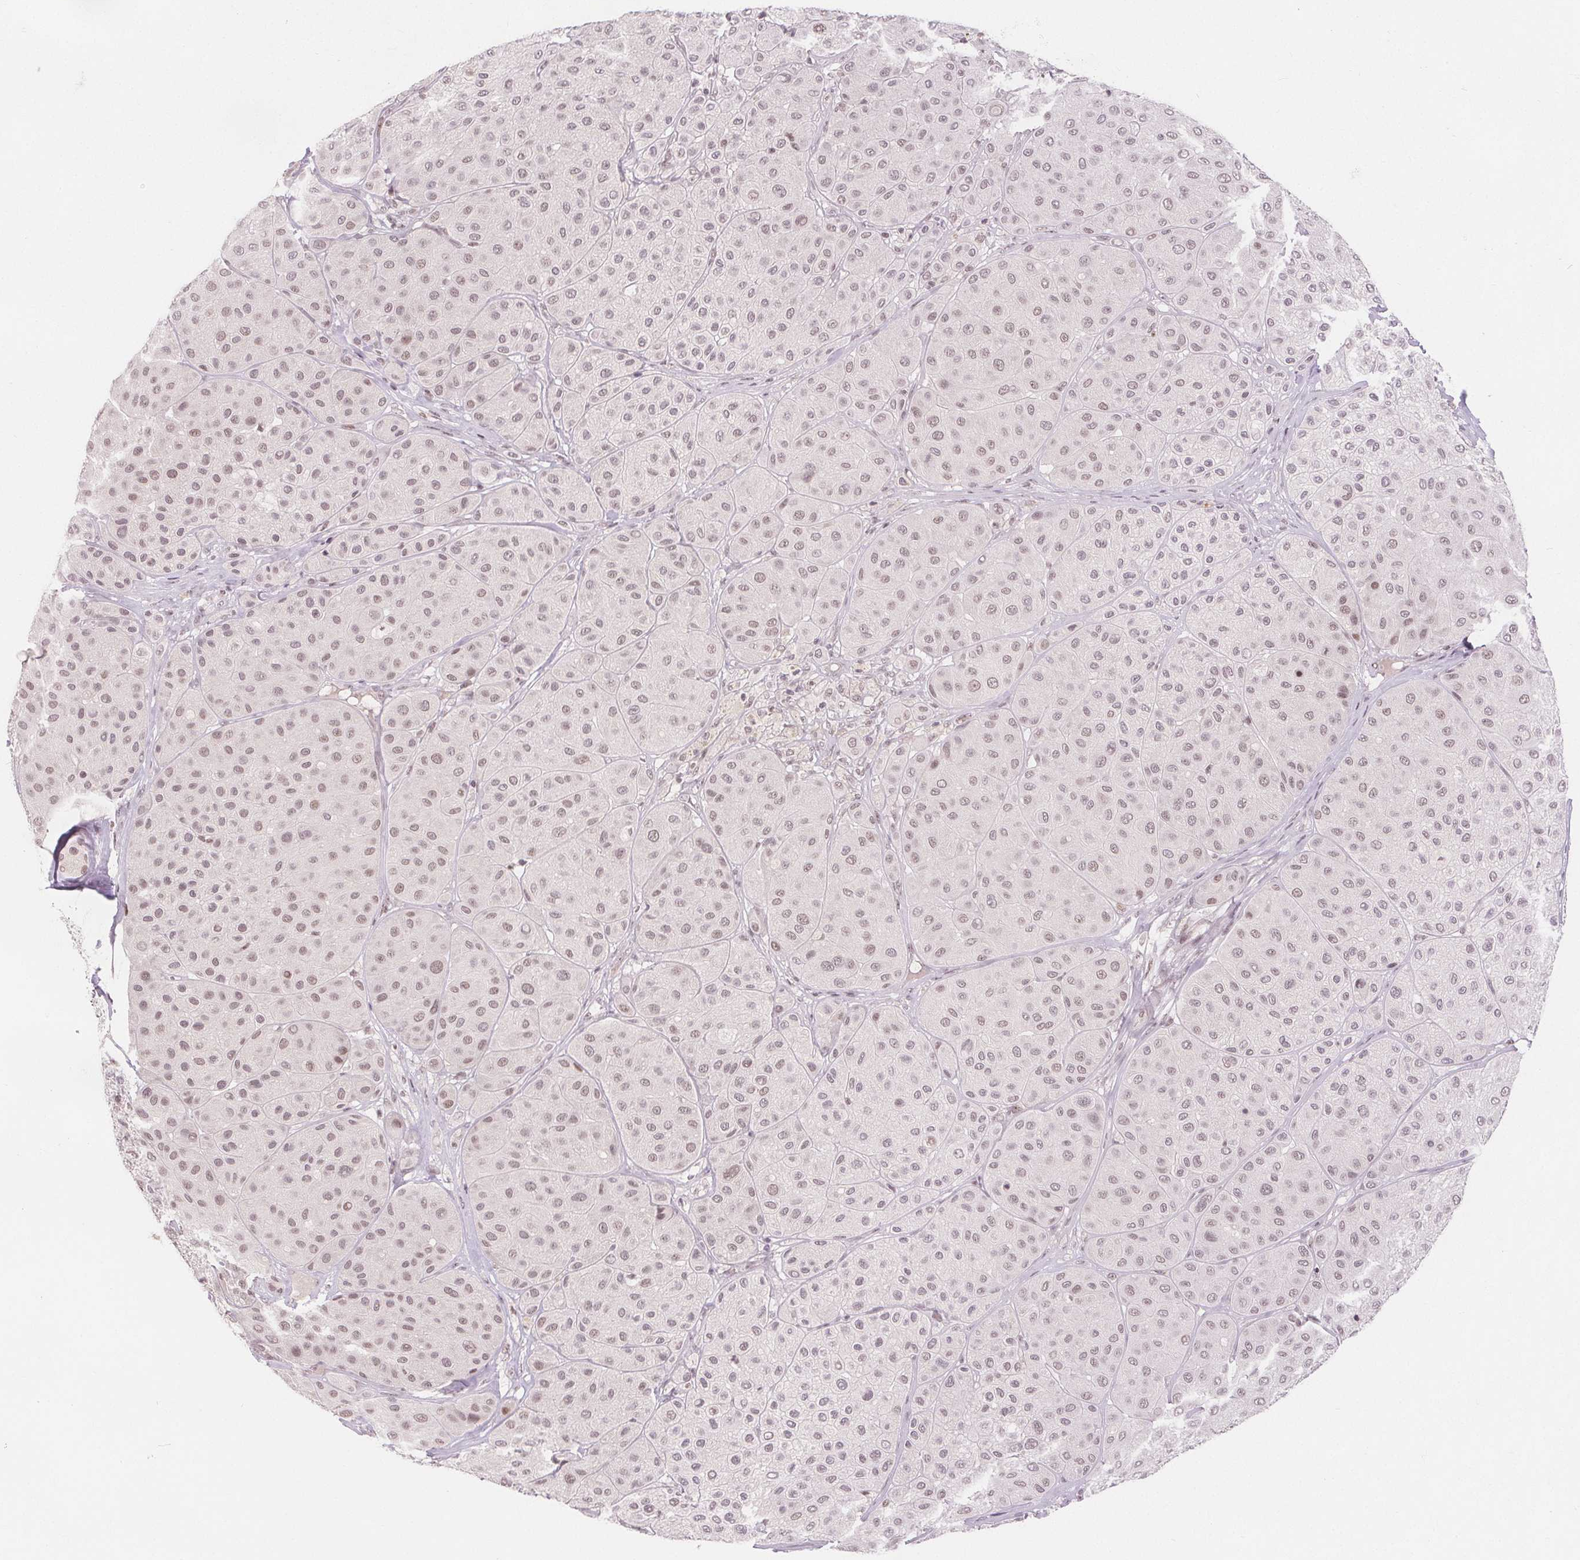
{"staining": {"intensity": "weak", "quantity": ">75%", "location": "nuclear"}, "tissue": "melanoma", "cell_type": "Tumor cells", "image_type": "cancer", "snomed": [{"axis": "morphology", "description": "Malignant melanoma, Metastatic site"}, {"axis": "topography", "description": "Smooth muscle"}], "caption": "This micrograph exhibits melanoma stained with immunohistochemistry to label a protein in brown. The nuclear of tumor cells show weak positivity for the protein. Nuclei are counter-stained blue.", "gene": "DEK", "patient": {"sex": "male", "age": 41}}